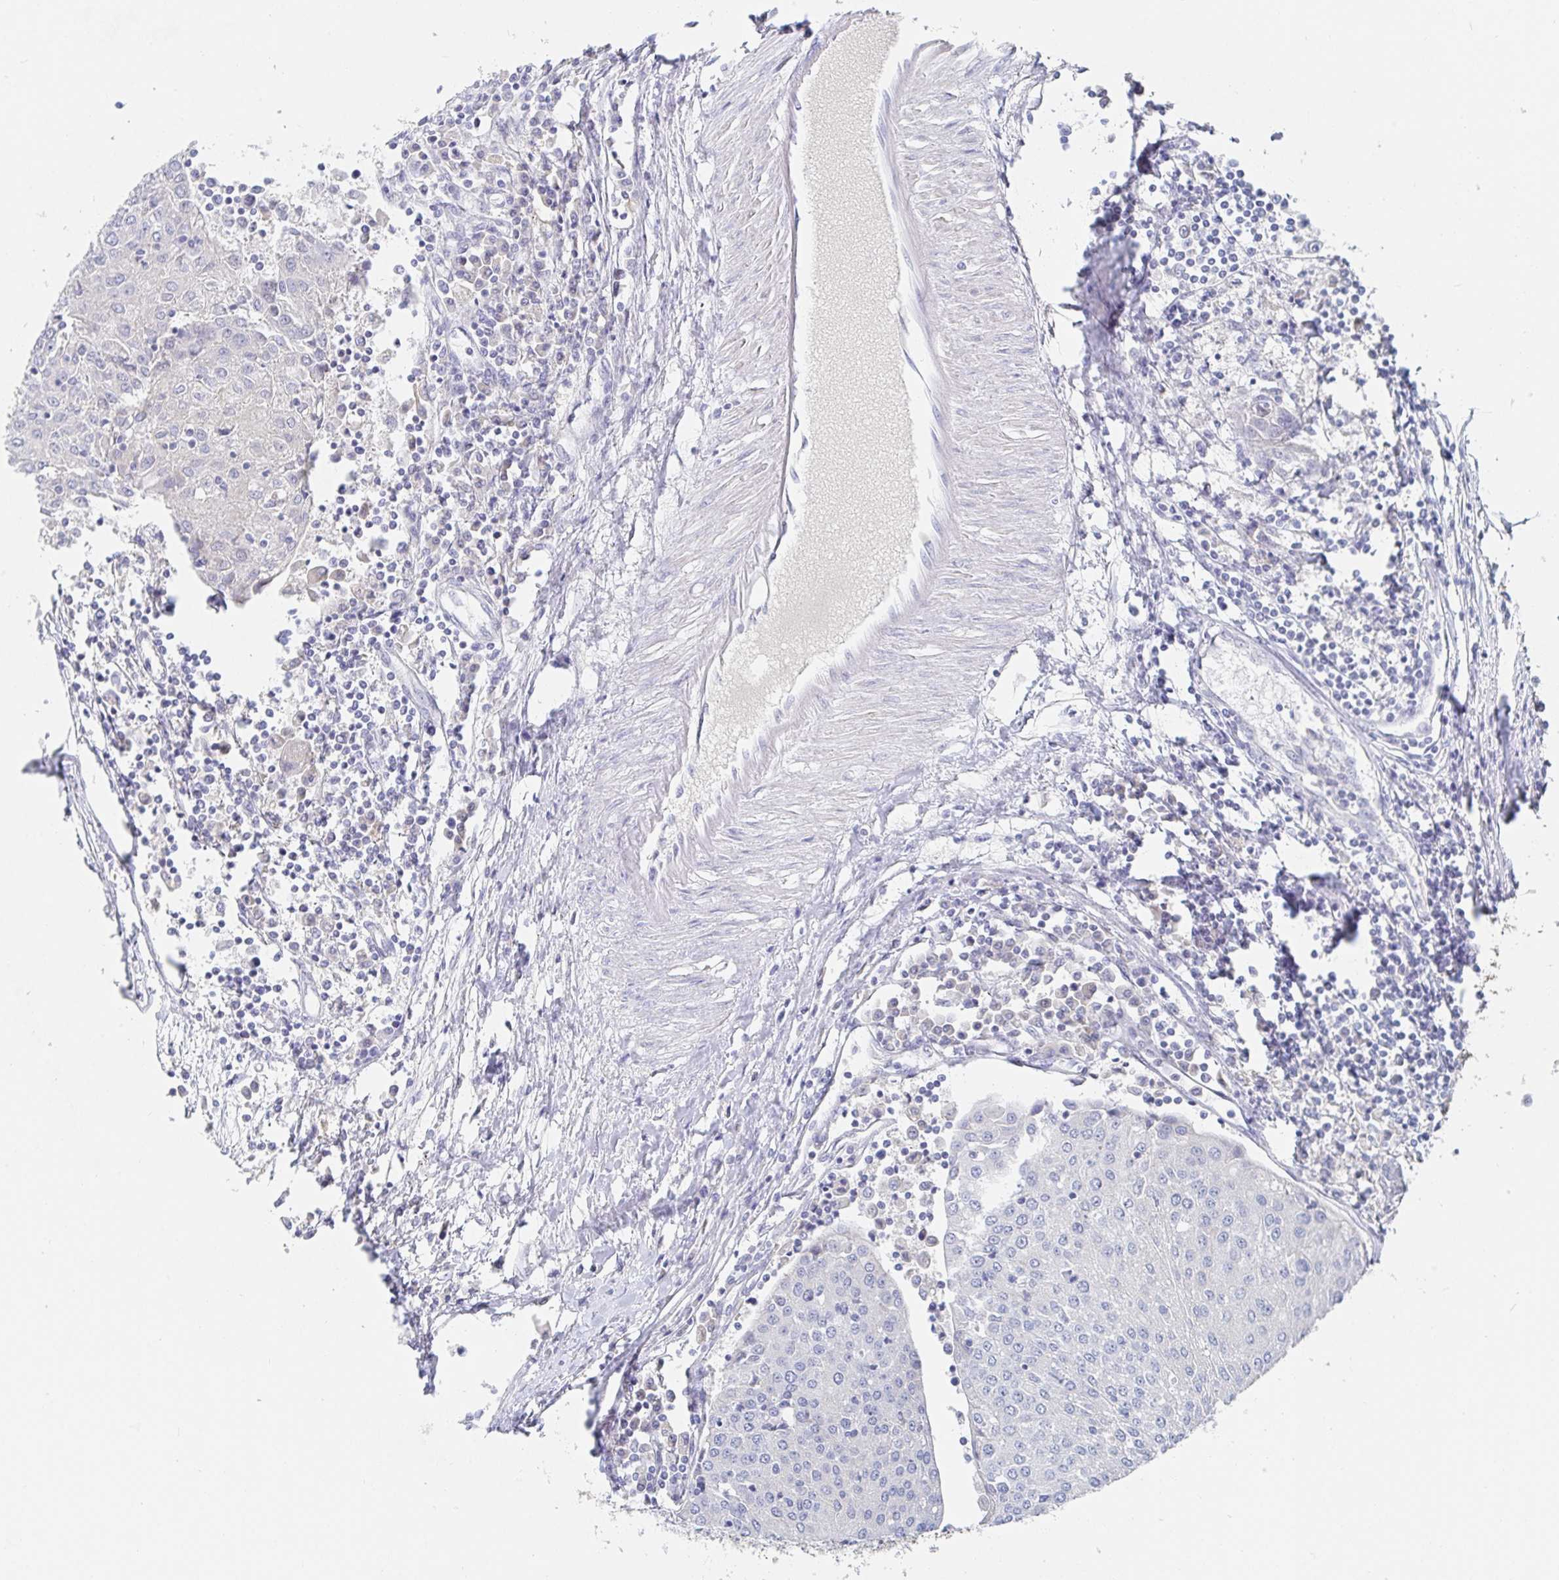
{"staining": {"intensity": "negative", "quantity": "none", "location": "none"}, "tissue": "urothelial cancer", "cell_type": "Tumor cells", "image_type": "cancer", "snomed": [{"axis": "morphology", "description": "Urothelial carcinoma, High grade"}, {"axis": "topography", "description": "Urinary bladder"}], "caption": "Tumor cells are negative for protein expression in human high-grade urothelial carcinoma. (DAB IHC, high magnification).", "gene": "ZNF430", "patient": {"sex": "female", "age": 85}}